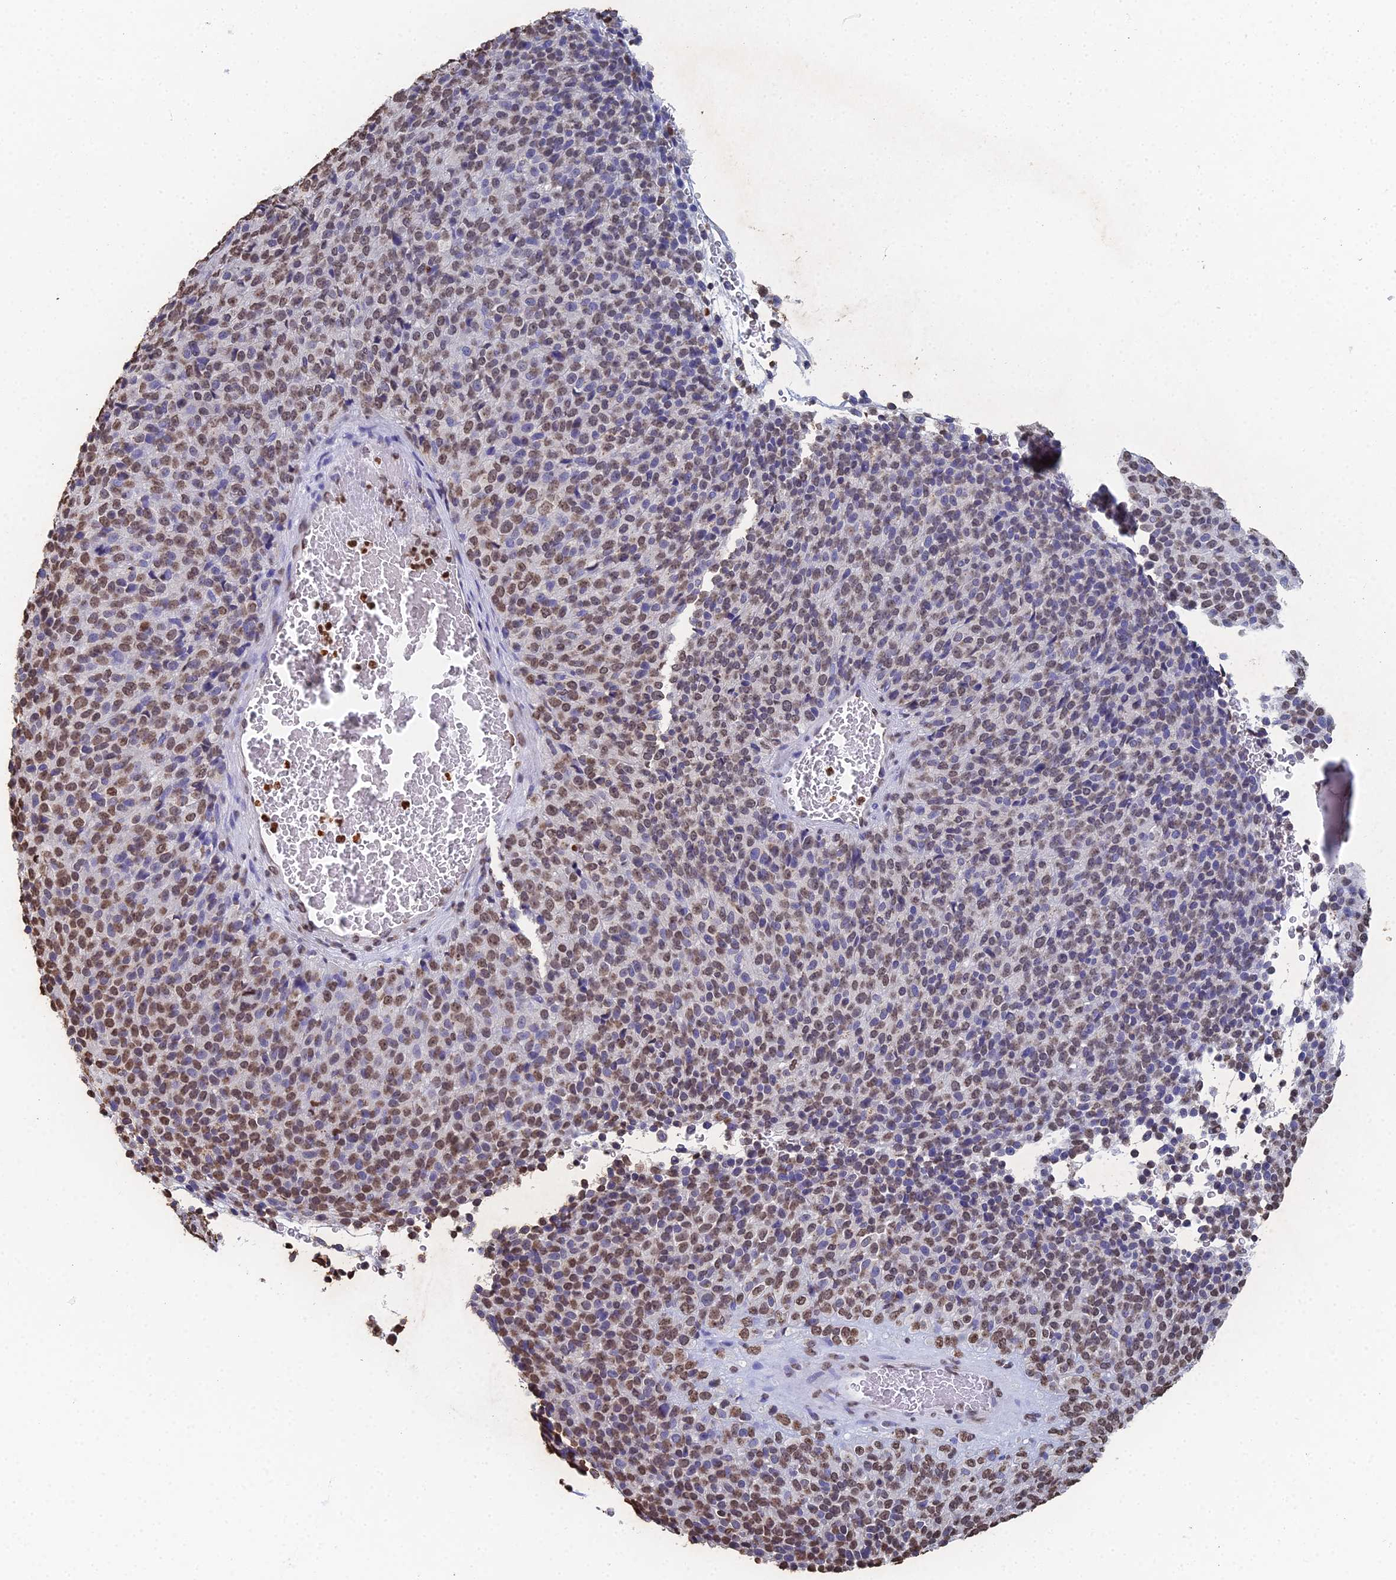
{"staining": {"intensity": "weak", "quantity": "25%-75%", "location": "nuclear"}, "tissue": "melanoma", "cell_type": "Tumor cells", "image_type": "cancer", "snomed": [{"axis": "morphology", "description": "Malignant melanoma, Metastatic site"}, {"axis": "topography", "description": "Brain"}], "caption": "Protein analysis of malignant melanoma (metastatic site) tissue demonstrates weak nuclear staining in approximately 25%-75% of tumor cells.", "gene": "GBP3", "patient": {"sex": "female", "age": 56}}